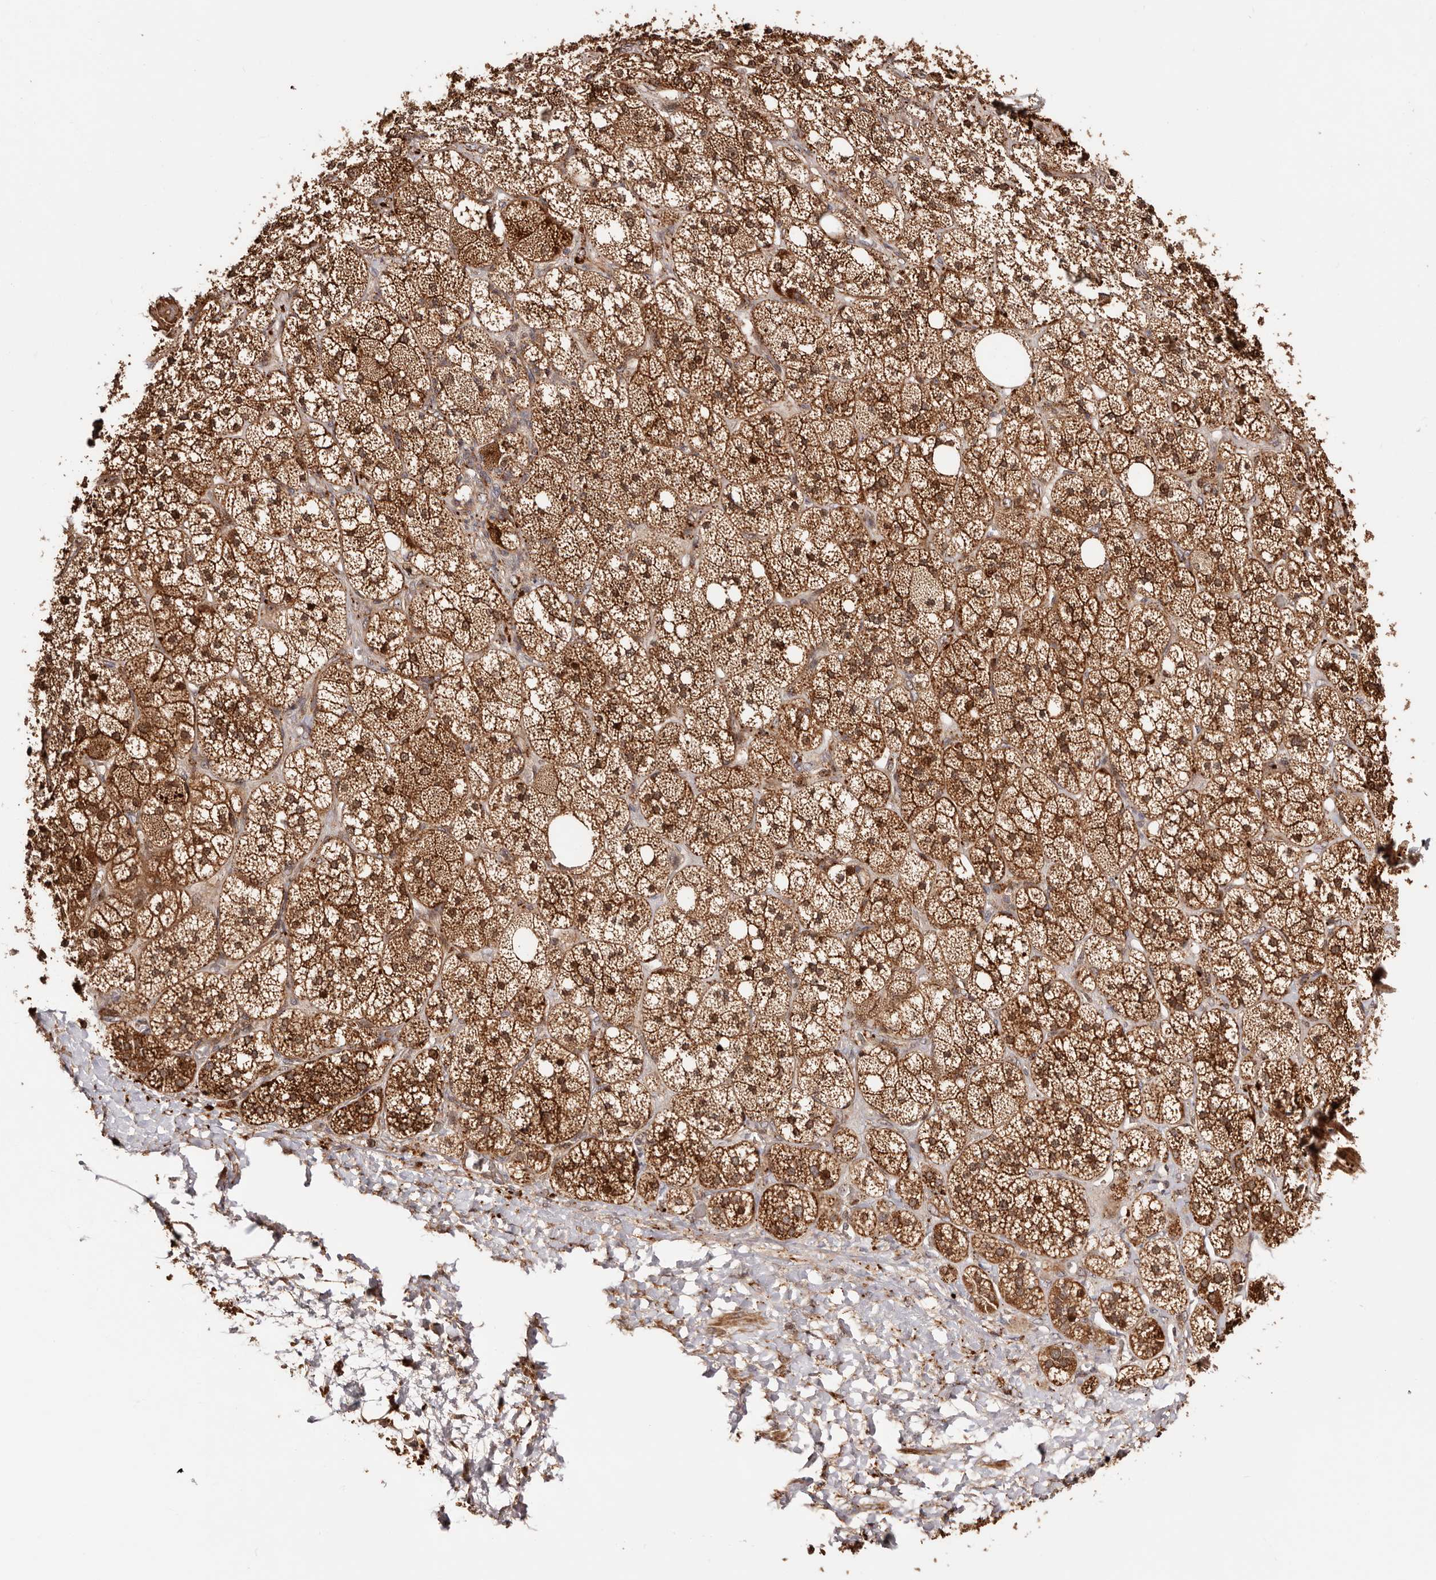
{"staining": {"intensity": "strong", "quantity": ">75%", "location": "cytoplasmic/membranous,nuclear"}, "tissue": "adrenal gland", "cell_type": "Glandular cells", "image_type": "normal", "snomed": [{"axis": "morphology", "description": "Normal tissue, NOS"}, {"axis": "topography", "description": "Adrenal gland"}], "caption": "Immunohistochemistry (IHC) of normal adrenal gland reveals high levels of strong cytoplasmic/membranous,nuclear staining in about >75% of glandular cells.", "gene": "PTPN22", "patient": {"sex": "male", "age": 61}}